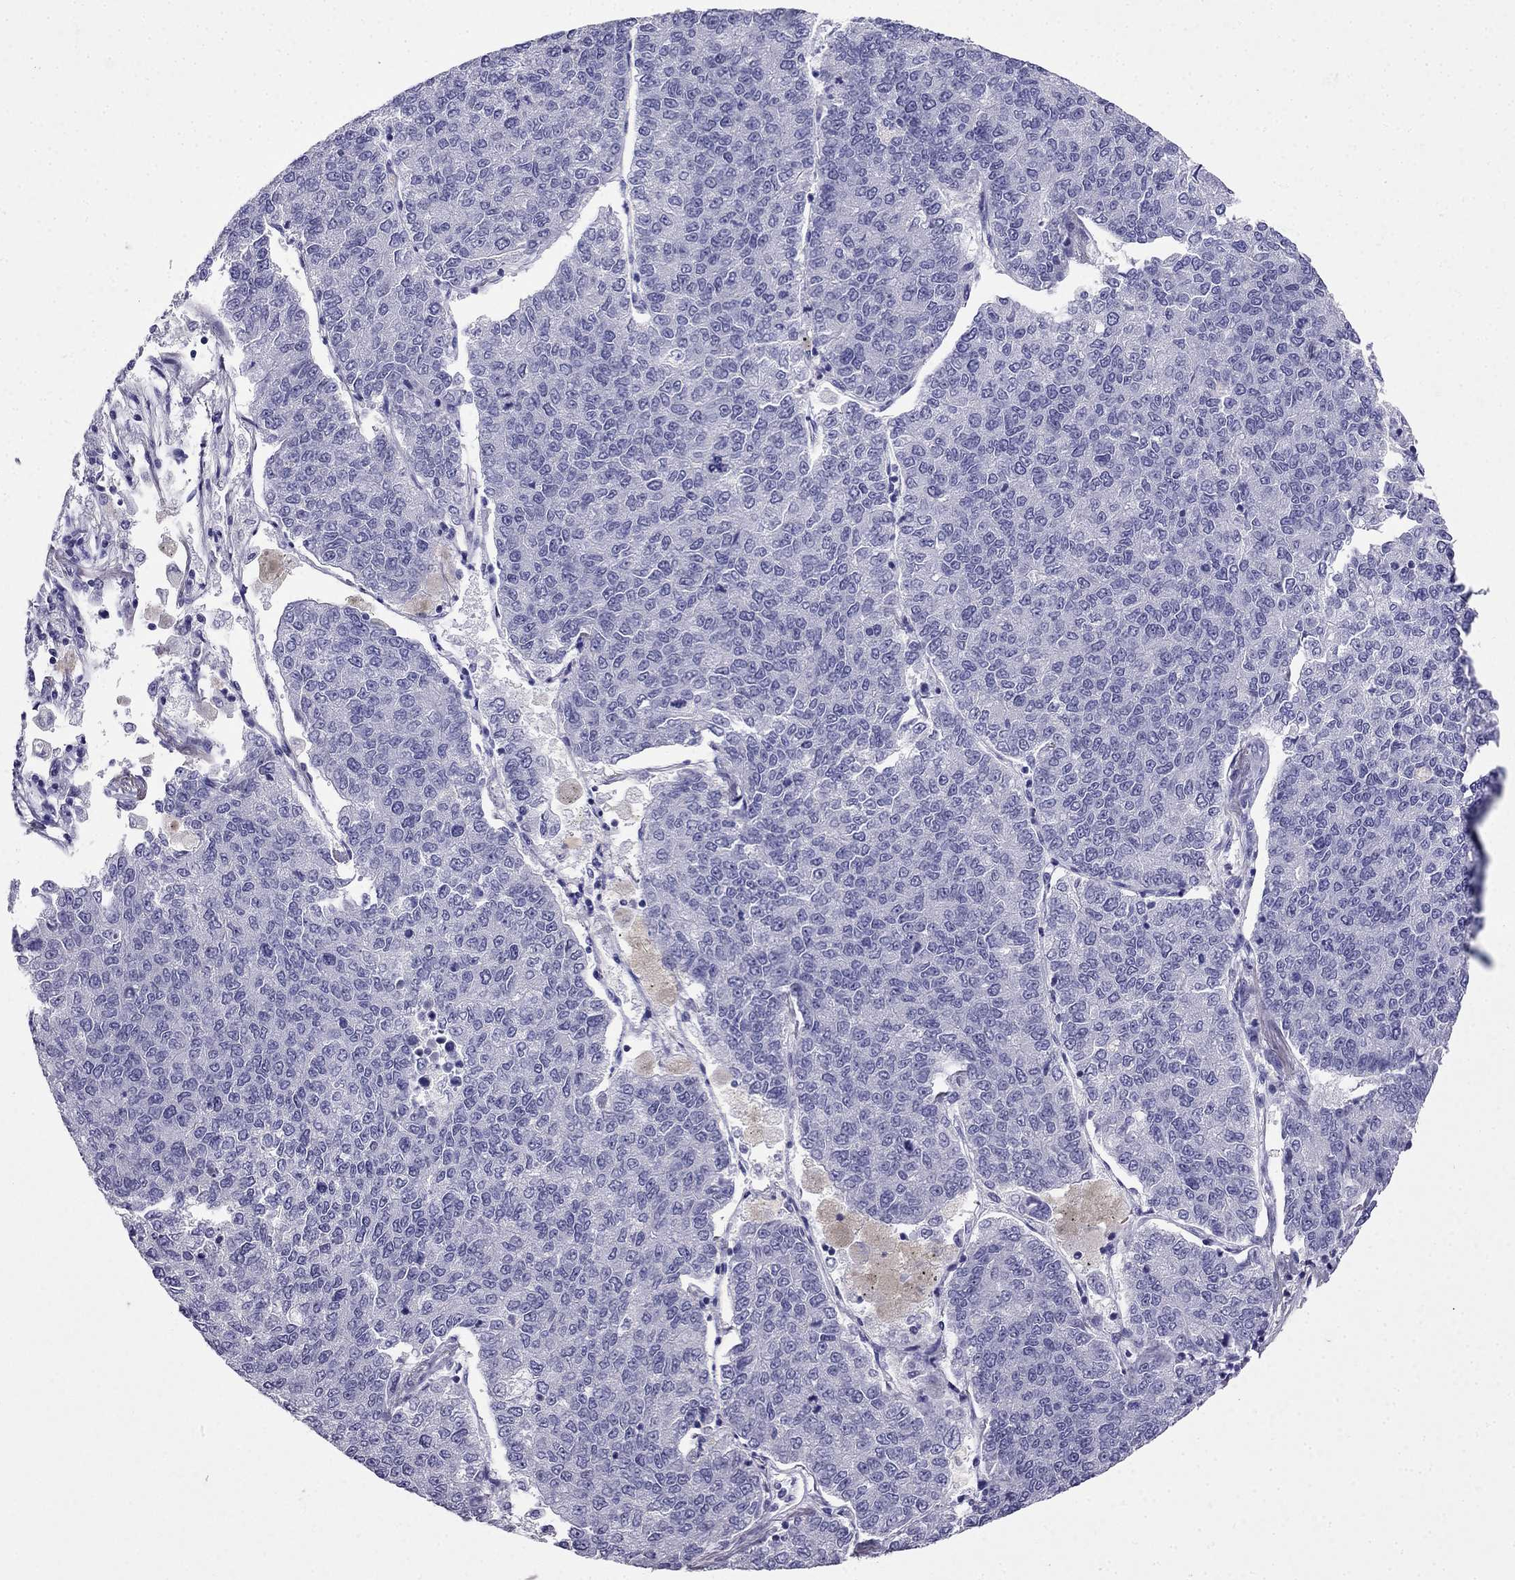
{"staining": {"intensity": "negative", "quantity": "none", "location": "none"}, "tissue": "lung cancer", "cell_type": "Tumor cells", "image_type": "cancer", "snomed": [{"axis": "morphology", "description": "Adenocarcinoma, NOS"}, {"axis": "topography", "description": "Lung"}], "caption": "DAB (3,3'-diaminobenzidine) immunohistochemical staining of lung cancer (adenocarcinoma) exhibits no significant expression in tumor cells. Brightfield microscopy of immunohistochemistry (IHC) stained with DAB (brown) and hematoxylin (blue), captured at high magnification.", "gene": "CDHR4", "patient": {"sex": "male", "age": 49}}